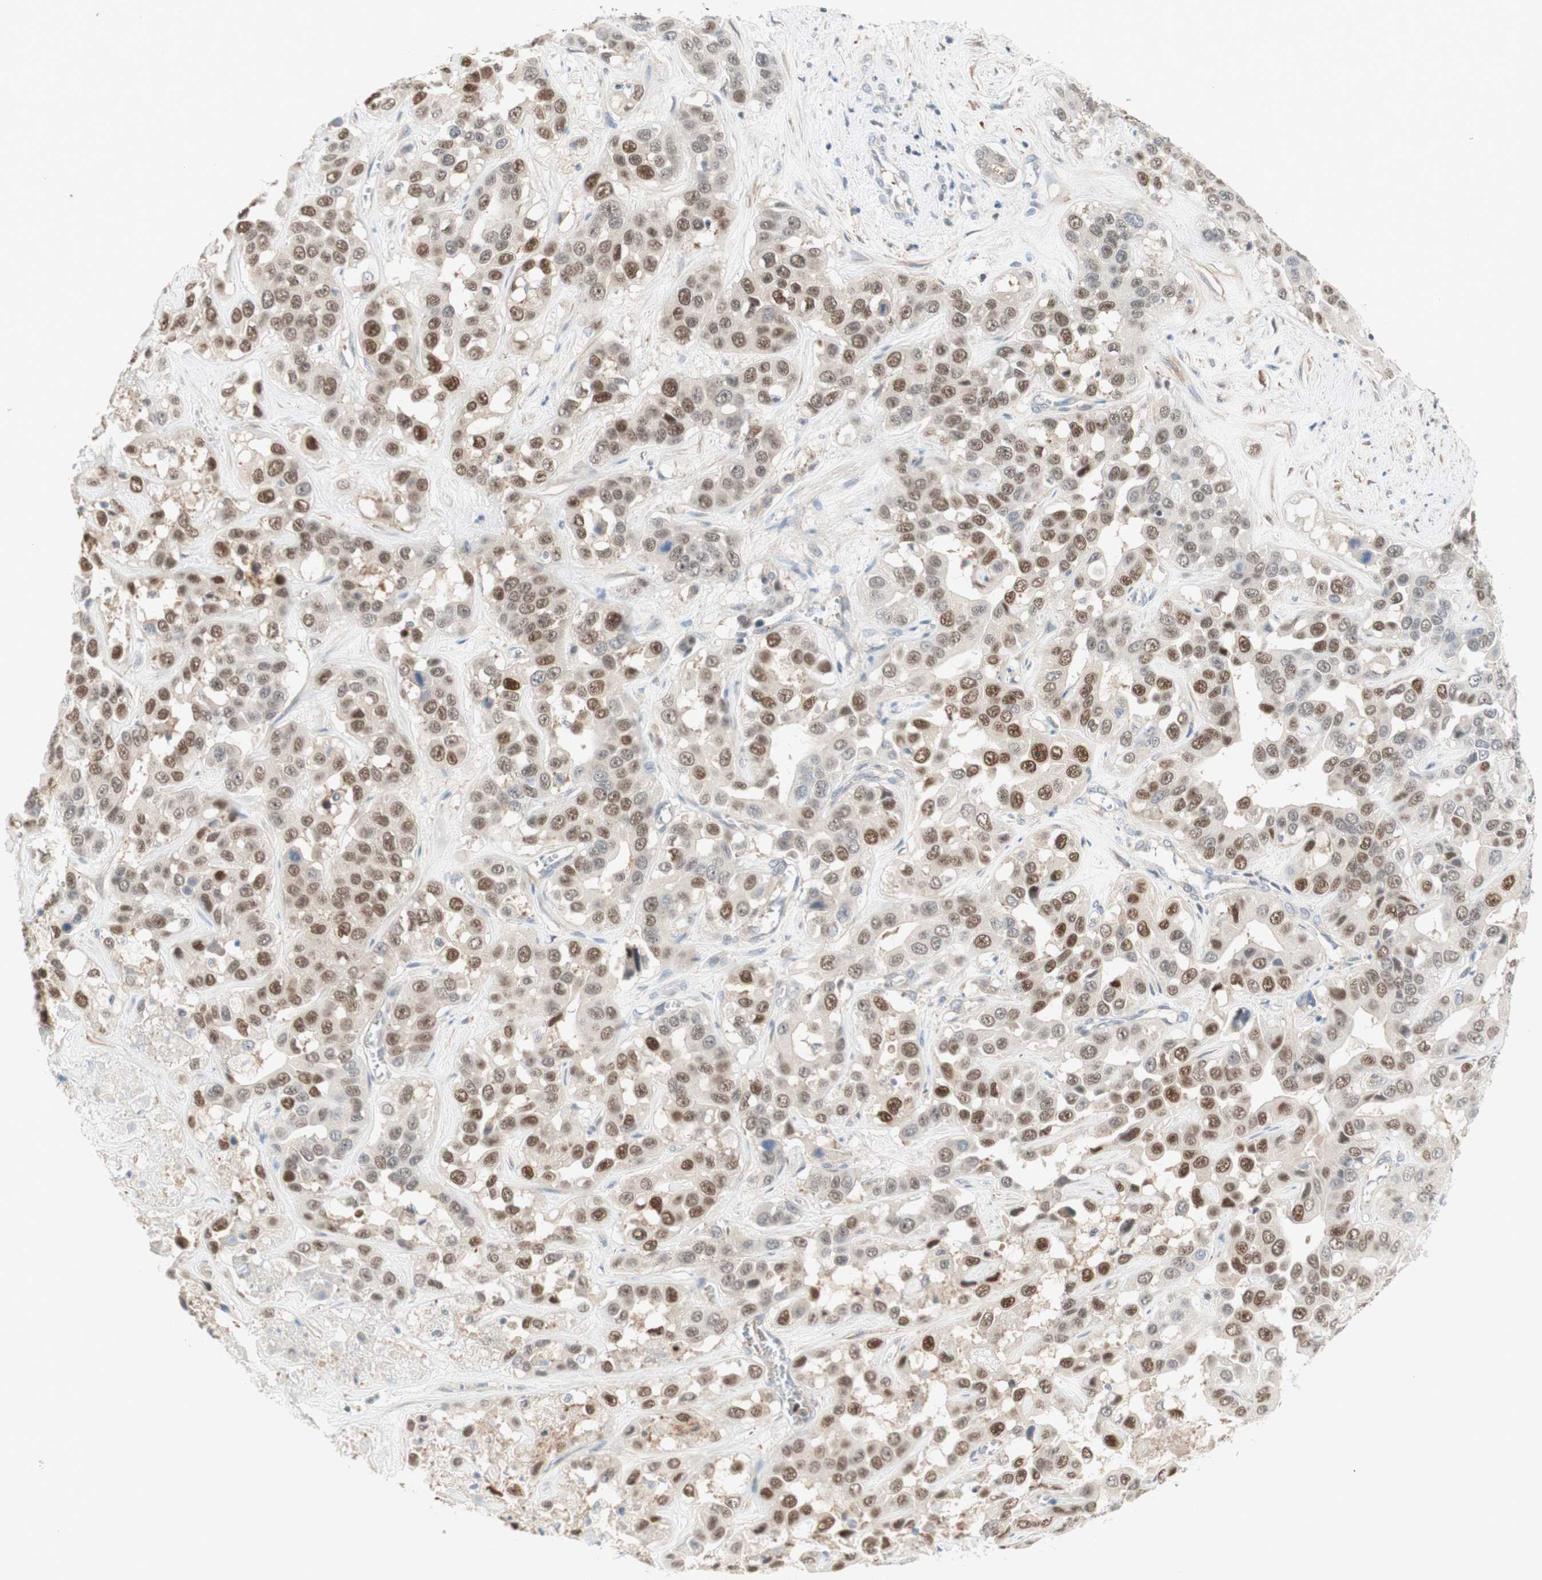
{"staining": {"intensity": "moderate", "quantity": ">75%", "location": "nuclear"}, "tissue": "liver cancer", "cell_type": "Tumor cells", "image_type": "cancer", "snomed": [{"axis": "morphology", "description": "Cholangiocarcinoma"}, {"axis": "topography", "description": "Liver"}], "caption": "Liver cholangiocarcinoma was stained to show a protein in brown. There is medium levels of moderate nuclear staining in approximately >75% of tumor cells.", "gene": "RFNG", "patient": {"sex": "female", "age": 52}}